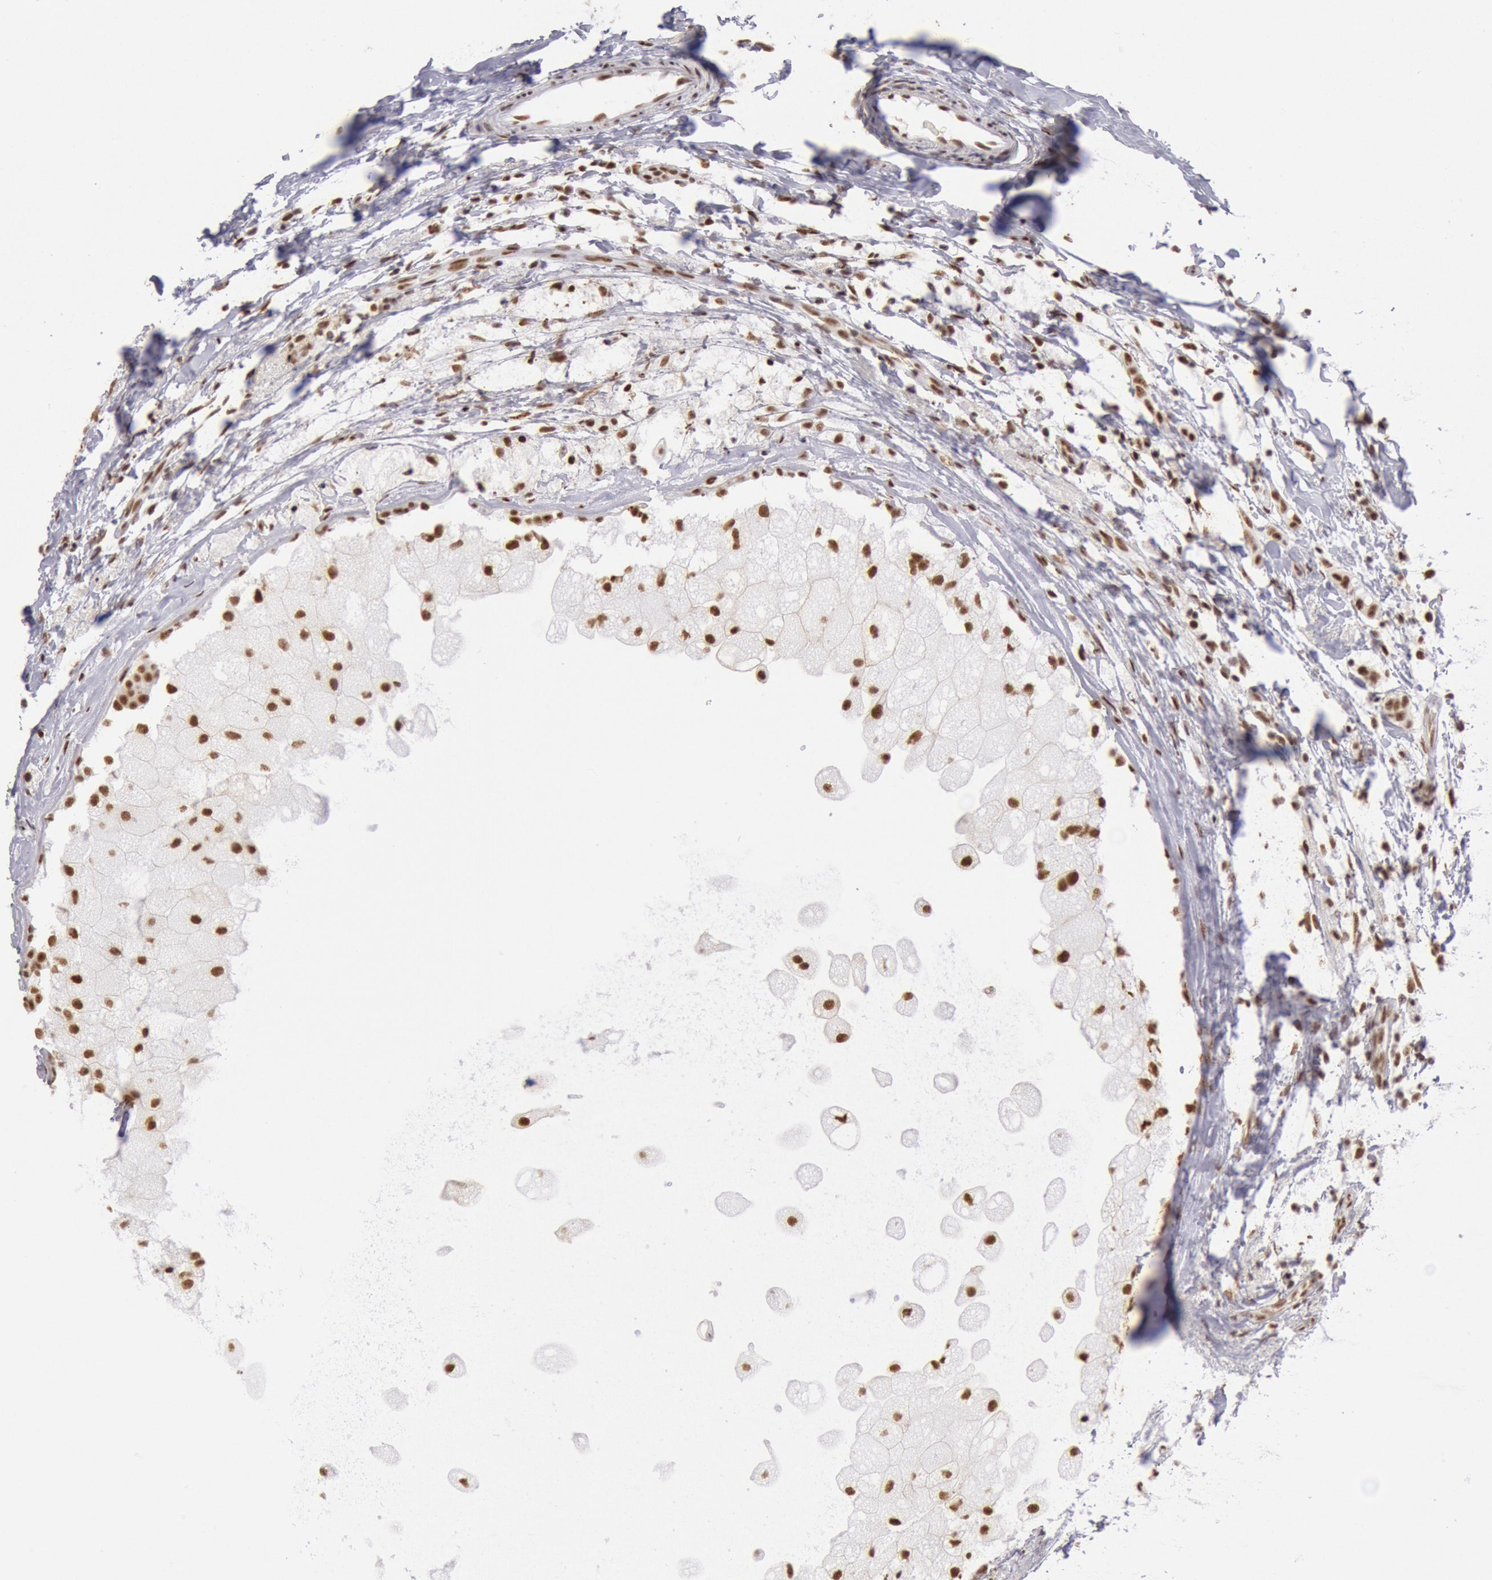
{"staining": {"intensity": "moderate", "quantity": ">75%", "location": "nuclear"}, "tissue": "breast cancer", "cell_type": "Tumor cells", "image_type": "cancer", "snomed": [{"axis": "morphology", "description": "Duct carcinoma"}, {"axis": "topography", "description": "Breast"}], "caption": "IHC of intraductal carcinoma (breast) reveals medium levels of moderate nuclear staining in approximately >75% of tumor cells.", "gene": "SNRPD3", "patient": {"sex": "female", "age": 54}}